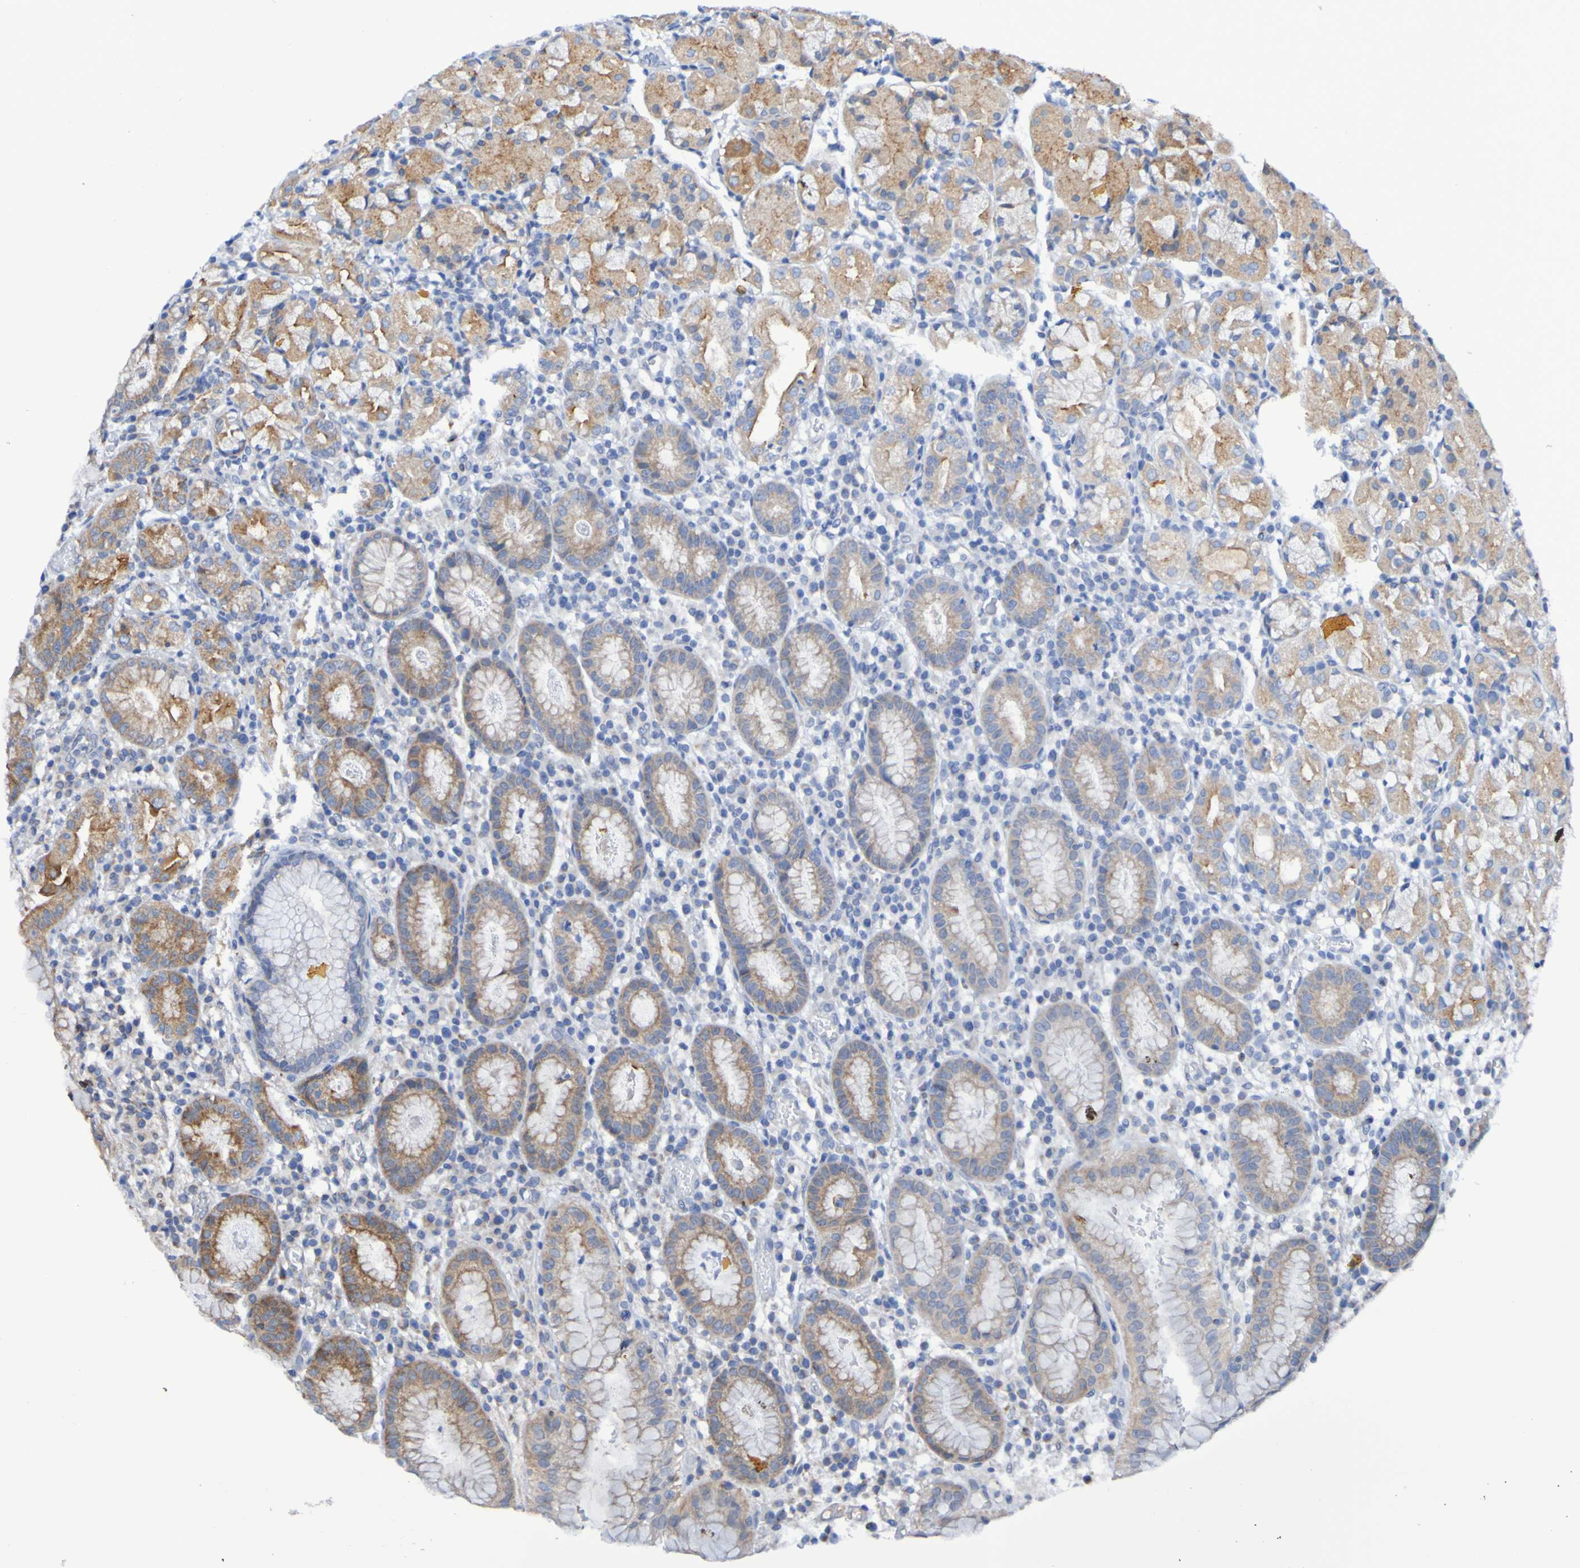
{"staining": {"intensity": "moderate", "quantity": ">75%", "location": "cytoplasmic/membranous"}, "tissue": "stomach", "cell_type": "Glandular cells", "image_type": "normal", "snomed": [{"axis": "morphology", "description": "Normal tissue, NOS"}, {"axis": "topography", "description": "Stomach"}, {"axis": "topography", "description": "Stomach, lower"}], "caption": "Brown immunohistochemical staining in unremarkable human stomach demonstrates moderate cytoplasmic/membranous staining in approximately >75% of glandular cells.", "gene": "GJB1", "patient": {"sex": "female", "age": 75}}